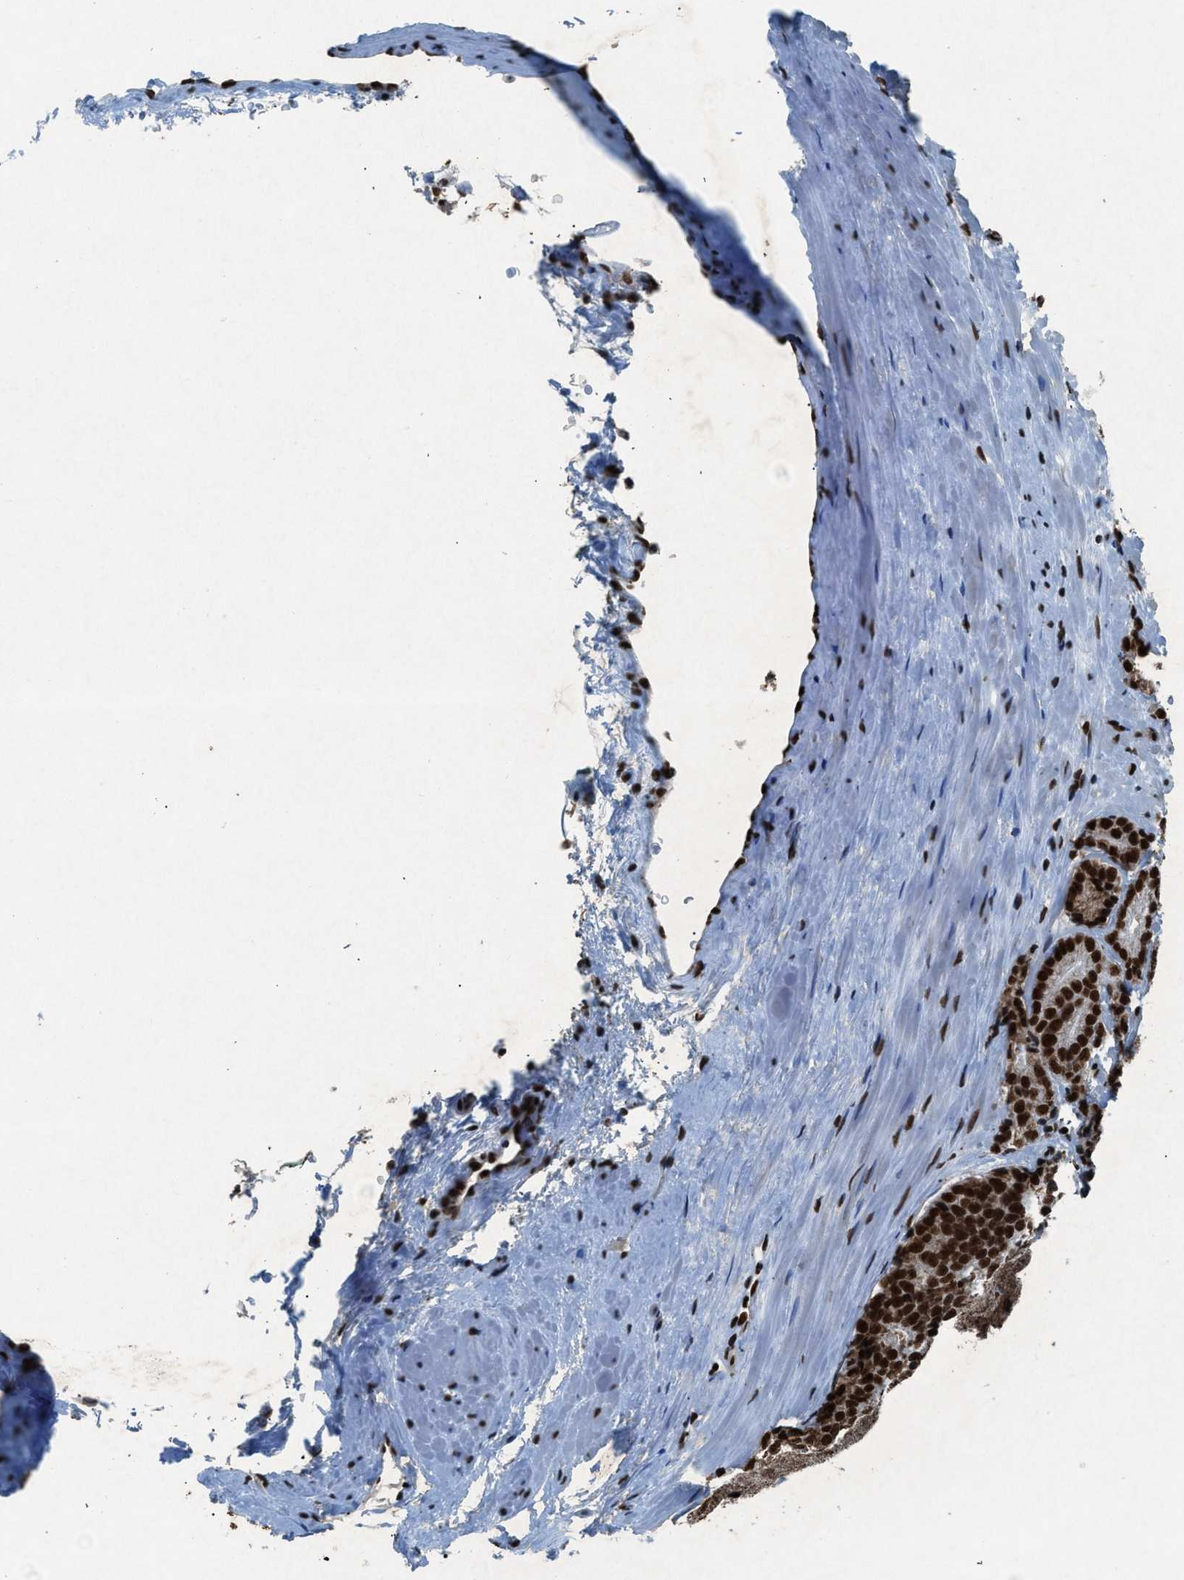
{"staining": {"intensity": "strong", "quantity": ">75%", "location": "nuclear"}, "tissue": "prostate cancer", "cell_type": "Tumor cells", "image_type": "cancer", "snomed": [{"axis": "morphology", "description": "Adenocarcinoma, High grade"}, {"axis": "topography", "description": "Prostate"}], "caption": "Immunohistochemistry image of high-grade adenocarcinoma (prostate) stained for a protein (brown), which shows high levels of strong nuclear positivity in approximately >75% of tumor cells.", "gene": "NXF1", "patient": {"sex": "male", "age": 61}}